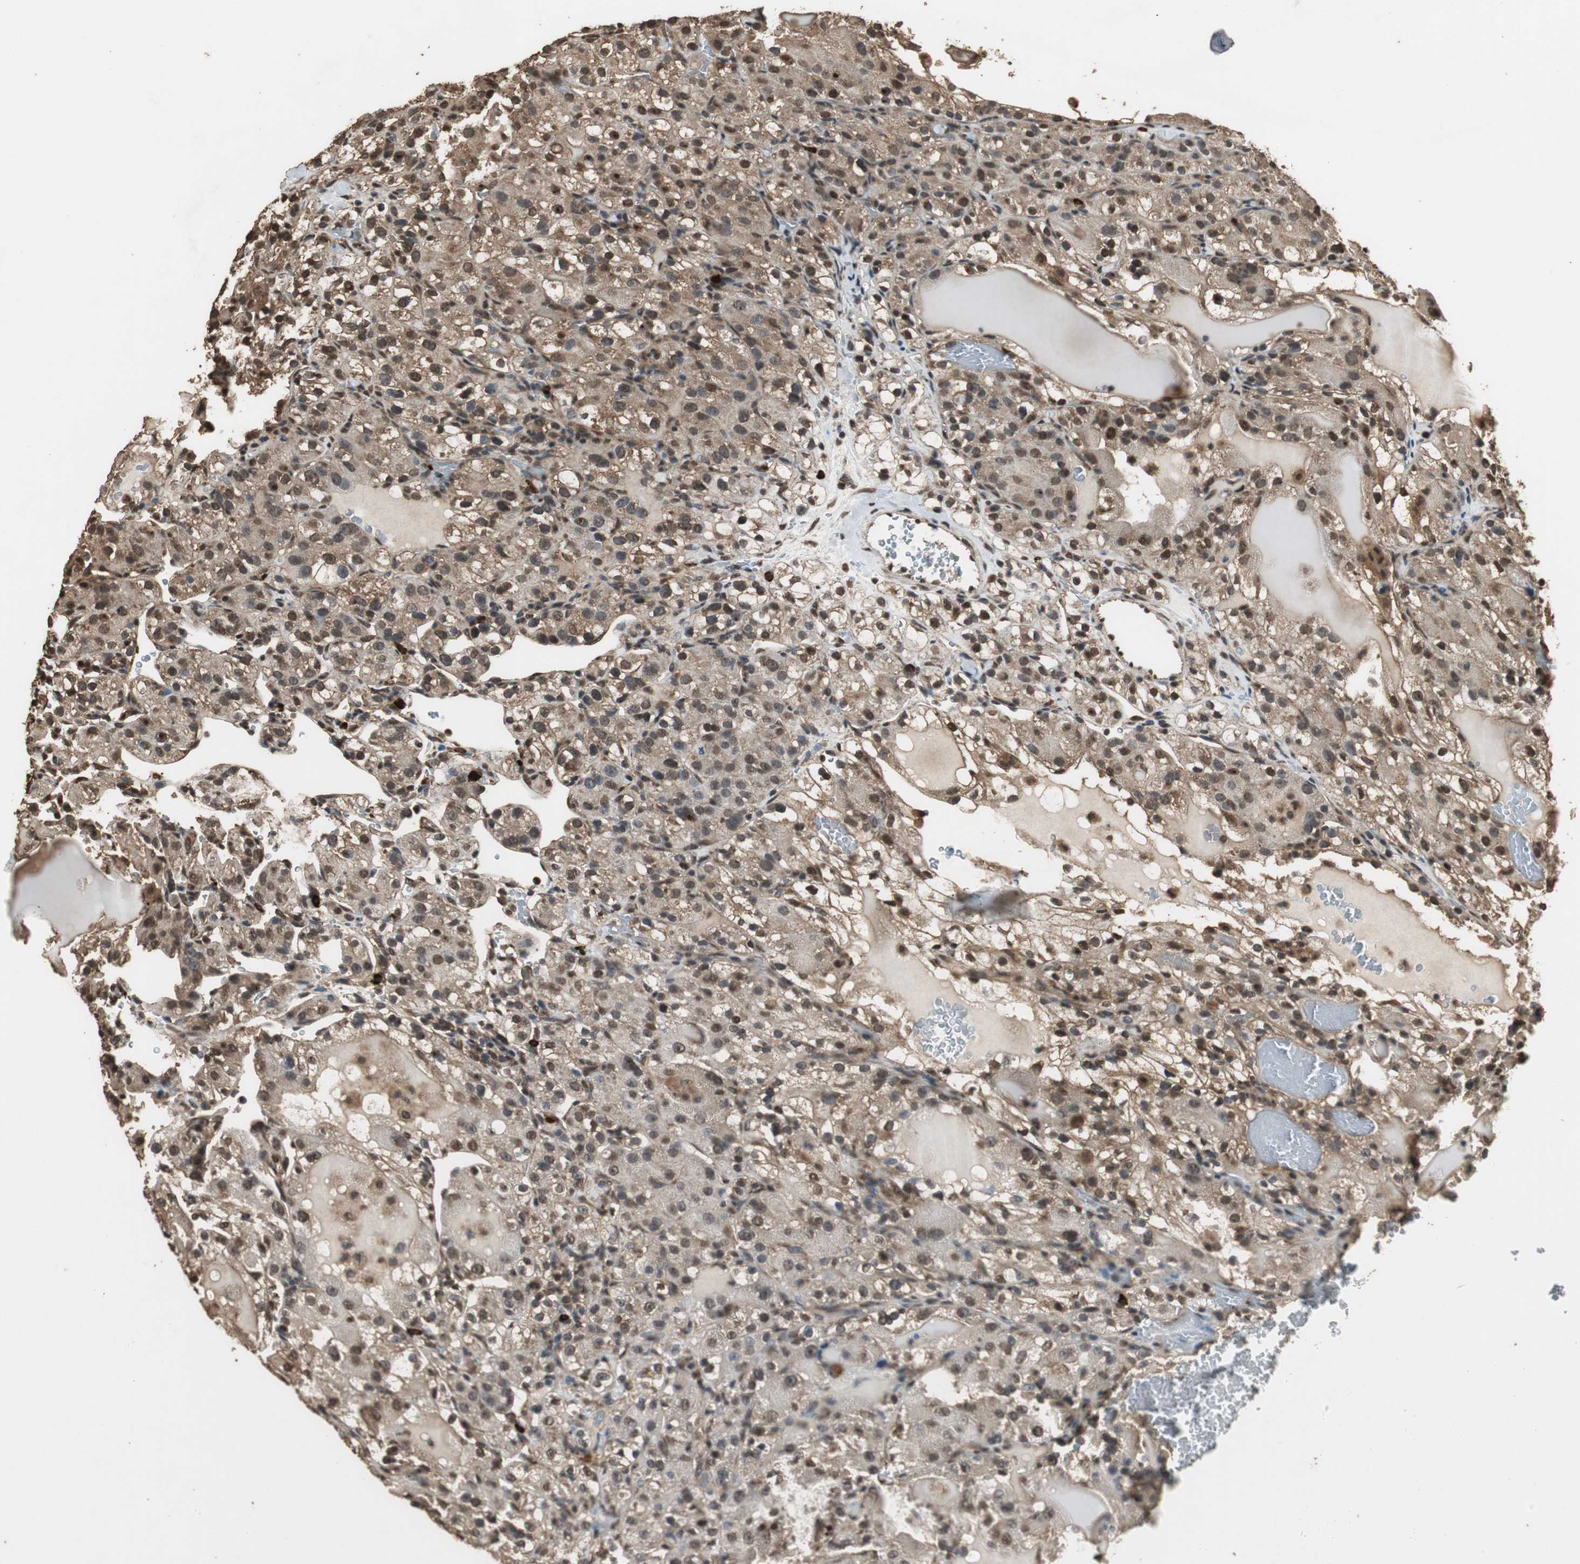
{"staining": {"intensity": "strong", "quantity": ">75%", "location": "cytoplasmic/membranous,nuclear"}, "tissue": "renal cancer", "cell_type": "Tumor cells", "image_type": "cancer", "snomed": [{"axis": "morphology", "description": "Normal tissue, NOS"}, {"axis": "morphology", "description": "Adenocarcinoma, NOS"}, {"axis": "topography", "description": "Kidney"}], "caption": "Immunohistochemistry (DAB) staining of adenocarcinoma (renal) demonstrates strong cytoplasmic/membranous and nuclear protein positivity in about >75% of tumor cells.", "gene": "PPP1R13B", "patient": {"sex": "male", "age": 61}}